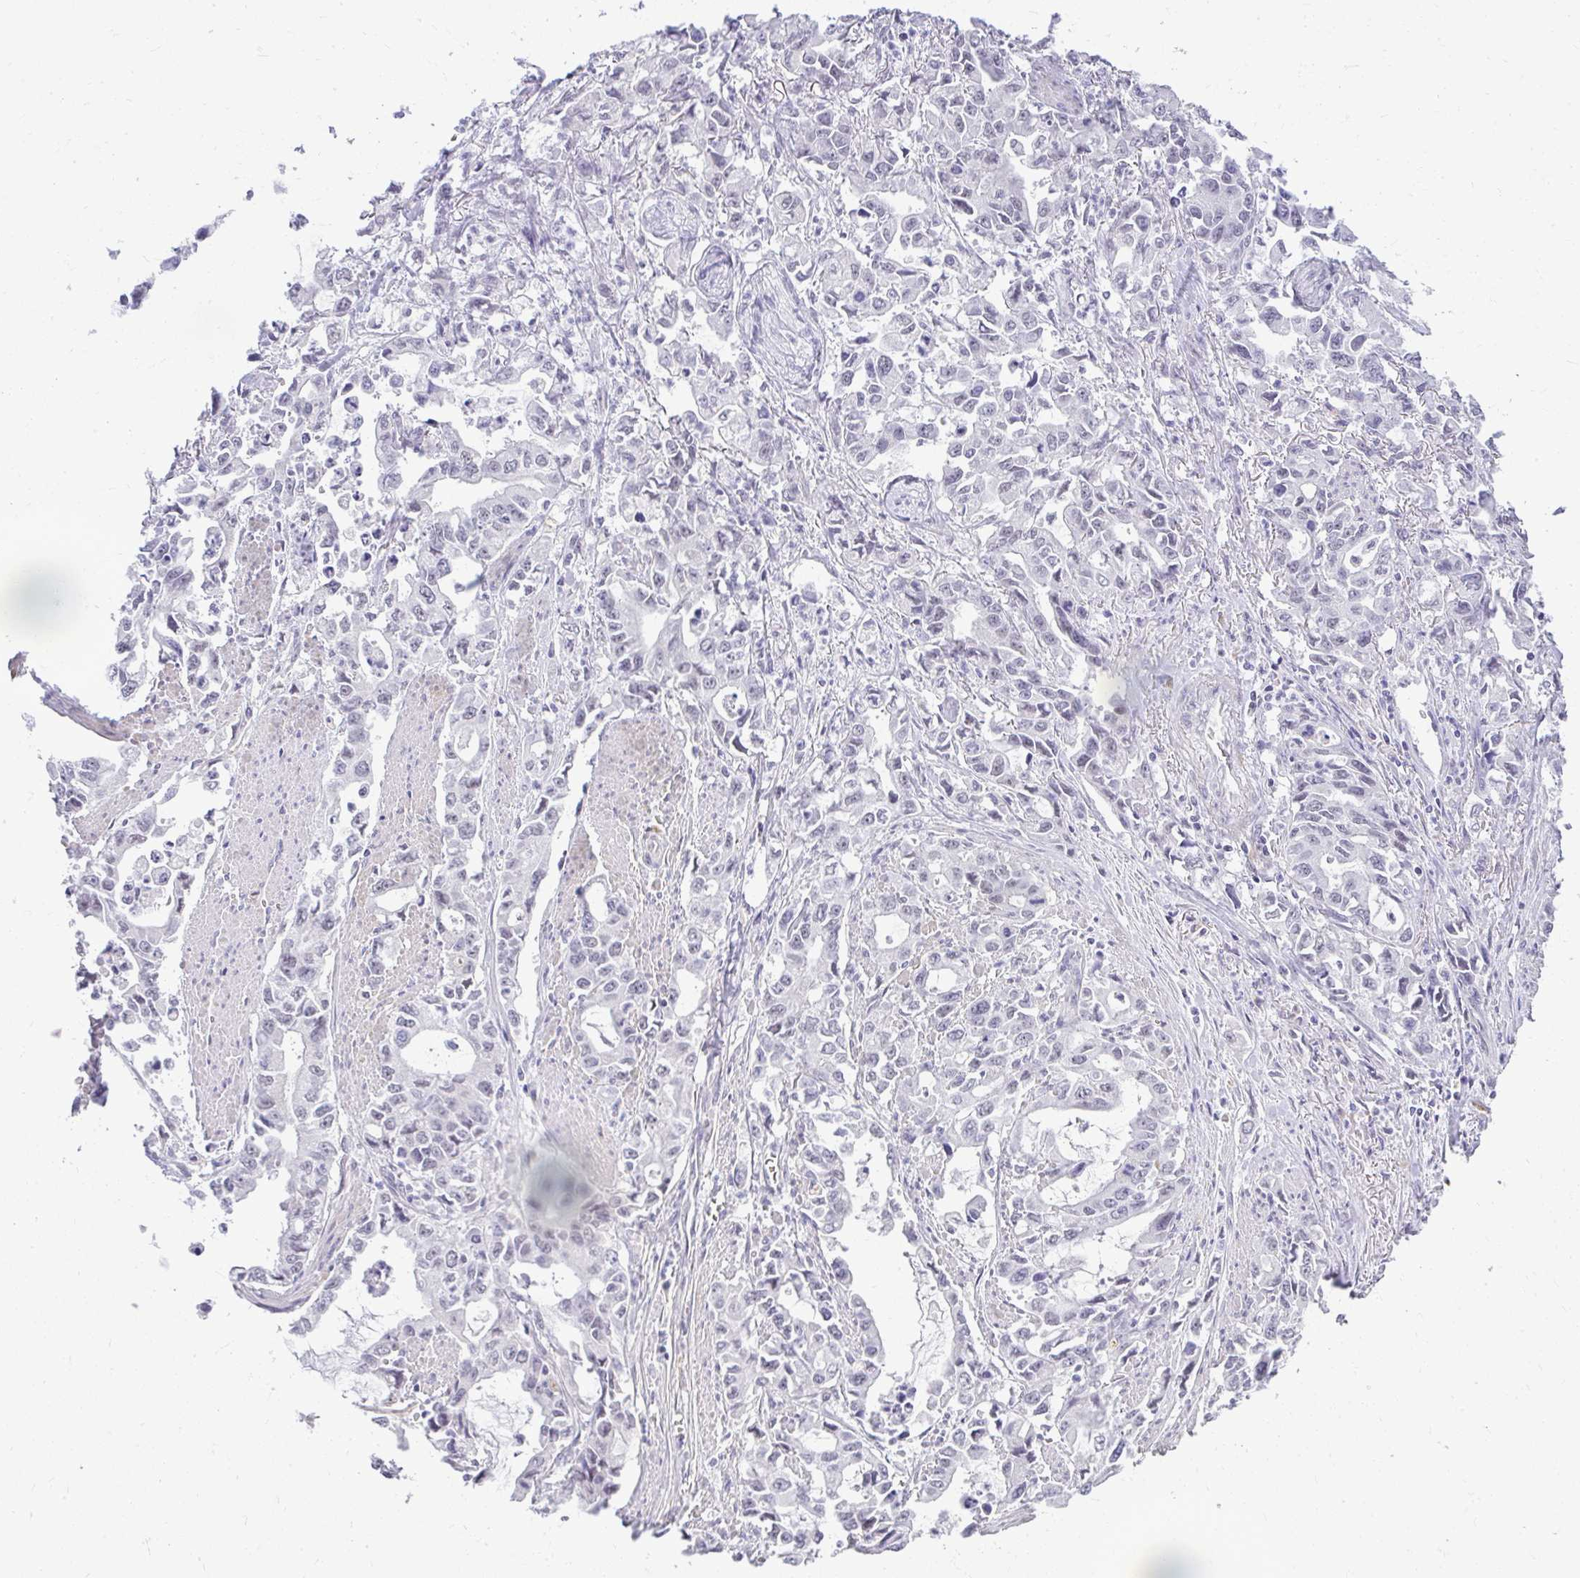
{"staining": {"intensity": "negative", "quantity": "none", "location": "none"}, "tissue": "stomach cancer", "cell_type": "Tumor cells", "image_type": "cancer", "snomed": [{"axis": "morphology", "description": "Adenocarcinoma, NOS"}, {"axis": "topography", "description": "Stomach, upper"}], "caption": "Immunohistochemistry photomicrograph of human adenocarcinoma (stomach) stained for a protein (brown), which shows no staining in tumor cells.", "gene": "TEX33", "patient": {"sex": "male", "age": 85}}